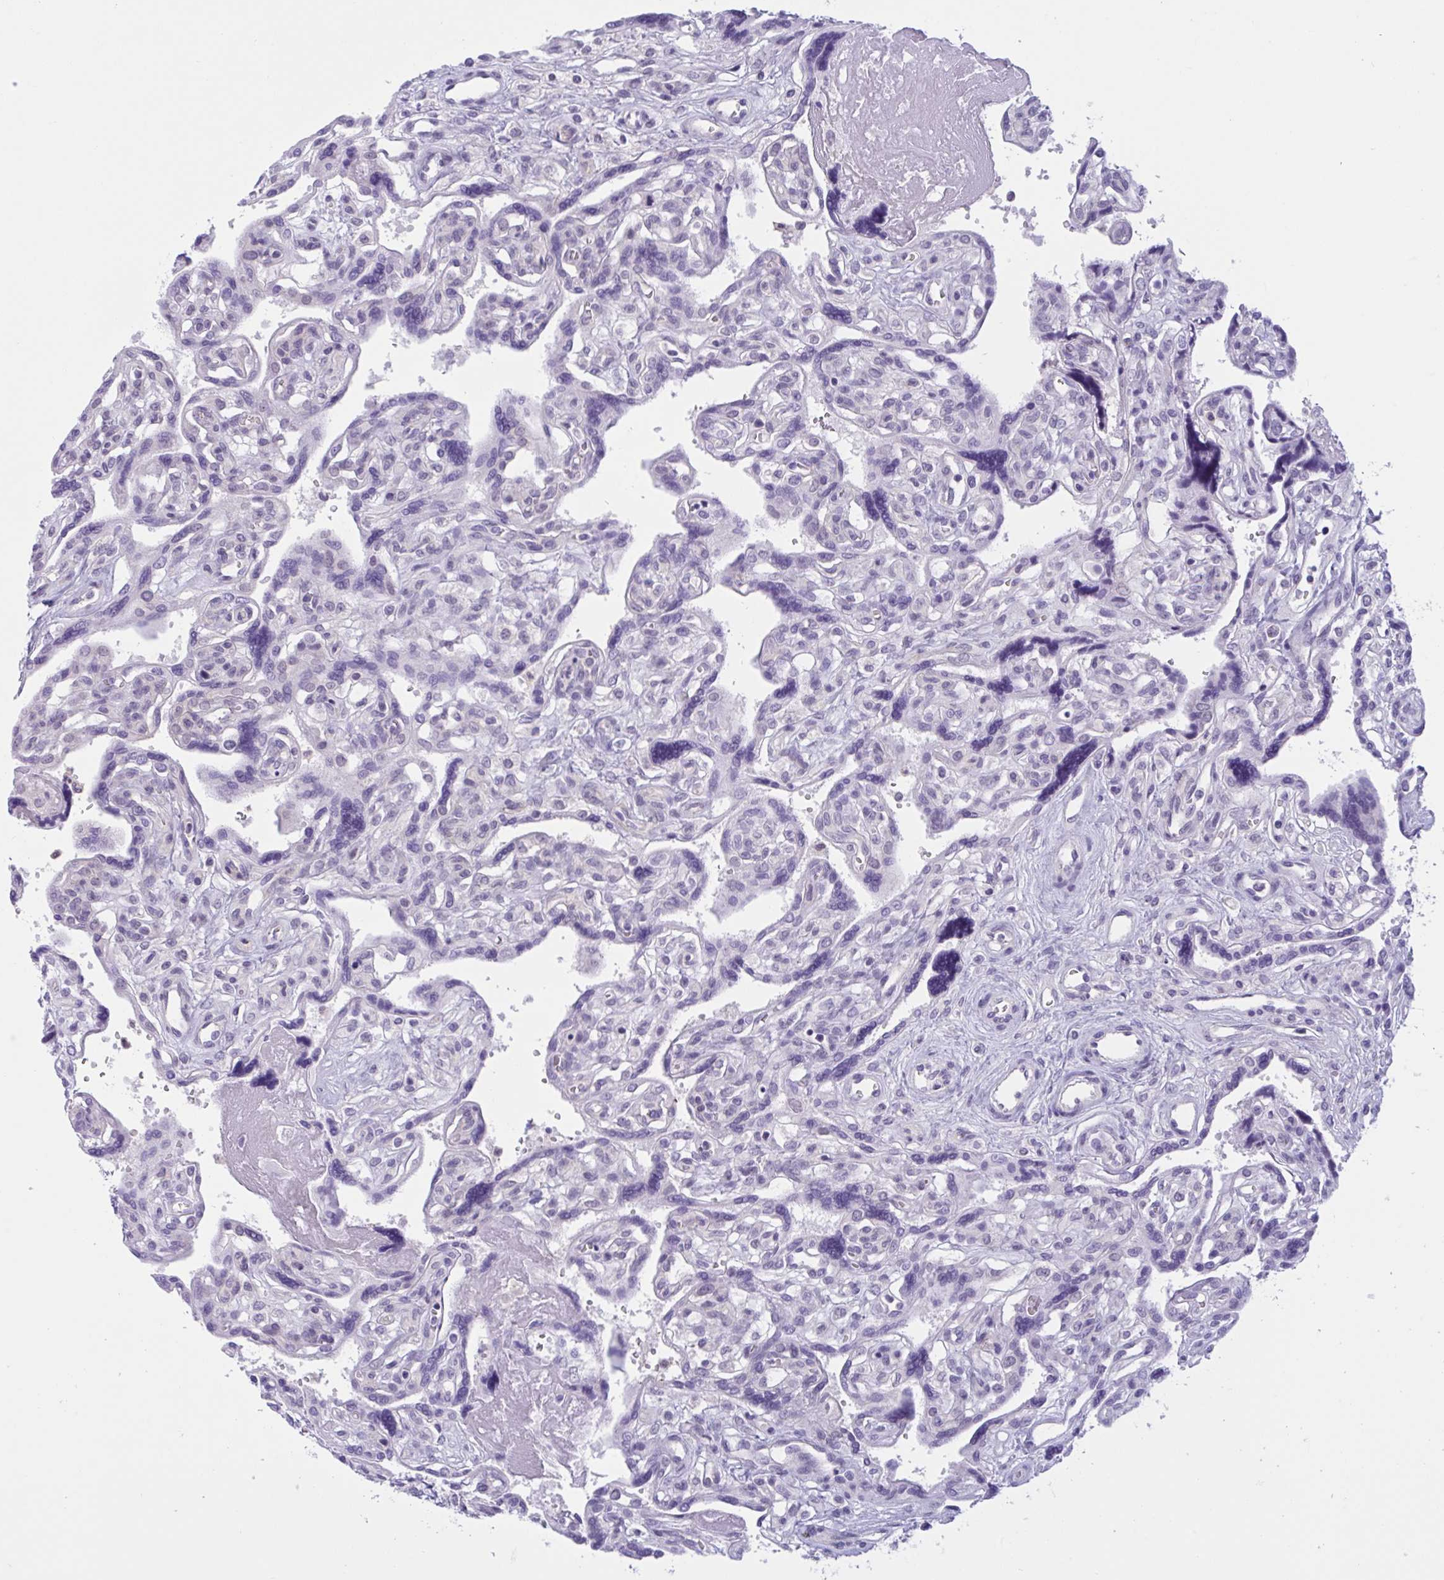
{"staining": {"intensity": "moderate", "quantity": "<25%", "location": "cytoplasmic/membranous"}, "tissue": "placenta", "cell_type": "Trophoblastic cells", "image_type": "normal", "snomed": [{"axis": "morphology", "description": "Normal tissue, NOS"}, {"axis": "topography", "description": "Placenta"}], "caption": "Protein analysis of normal placenta demonstrates moderate cytoplasmic/membranous staining in about <25% of trophoblastic cells.", "gene": "WNT9B", "patient": {"sex": "female", "age": 39}}